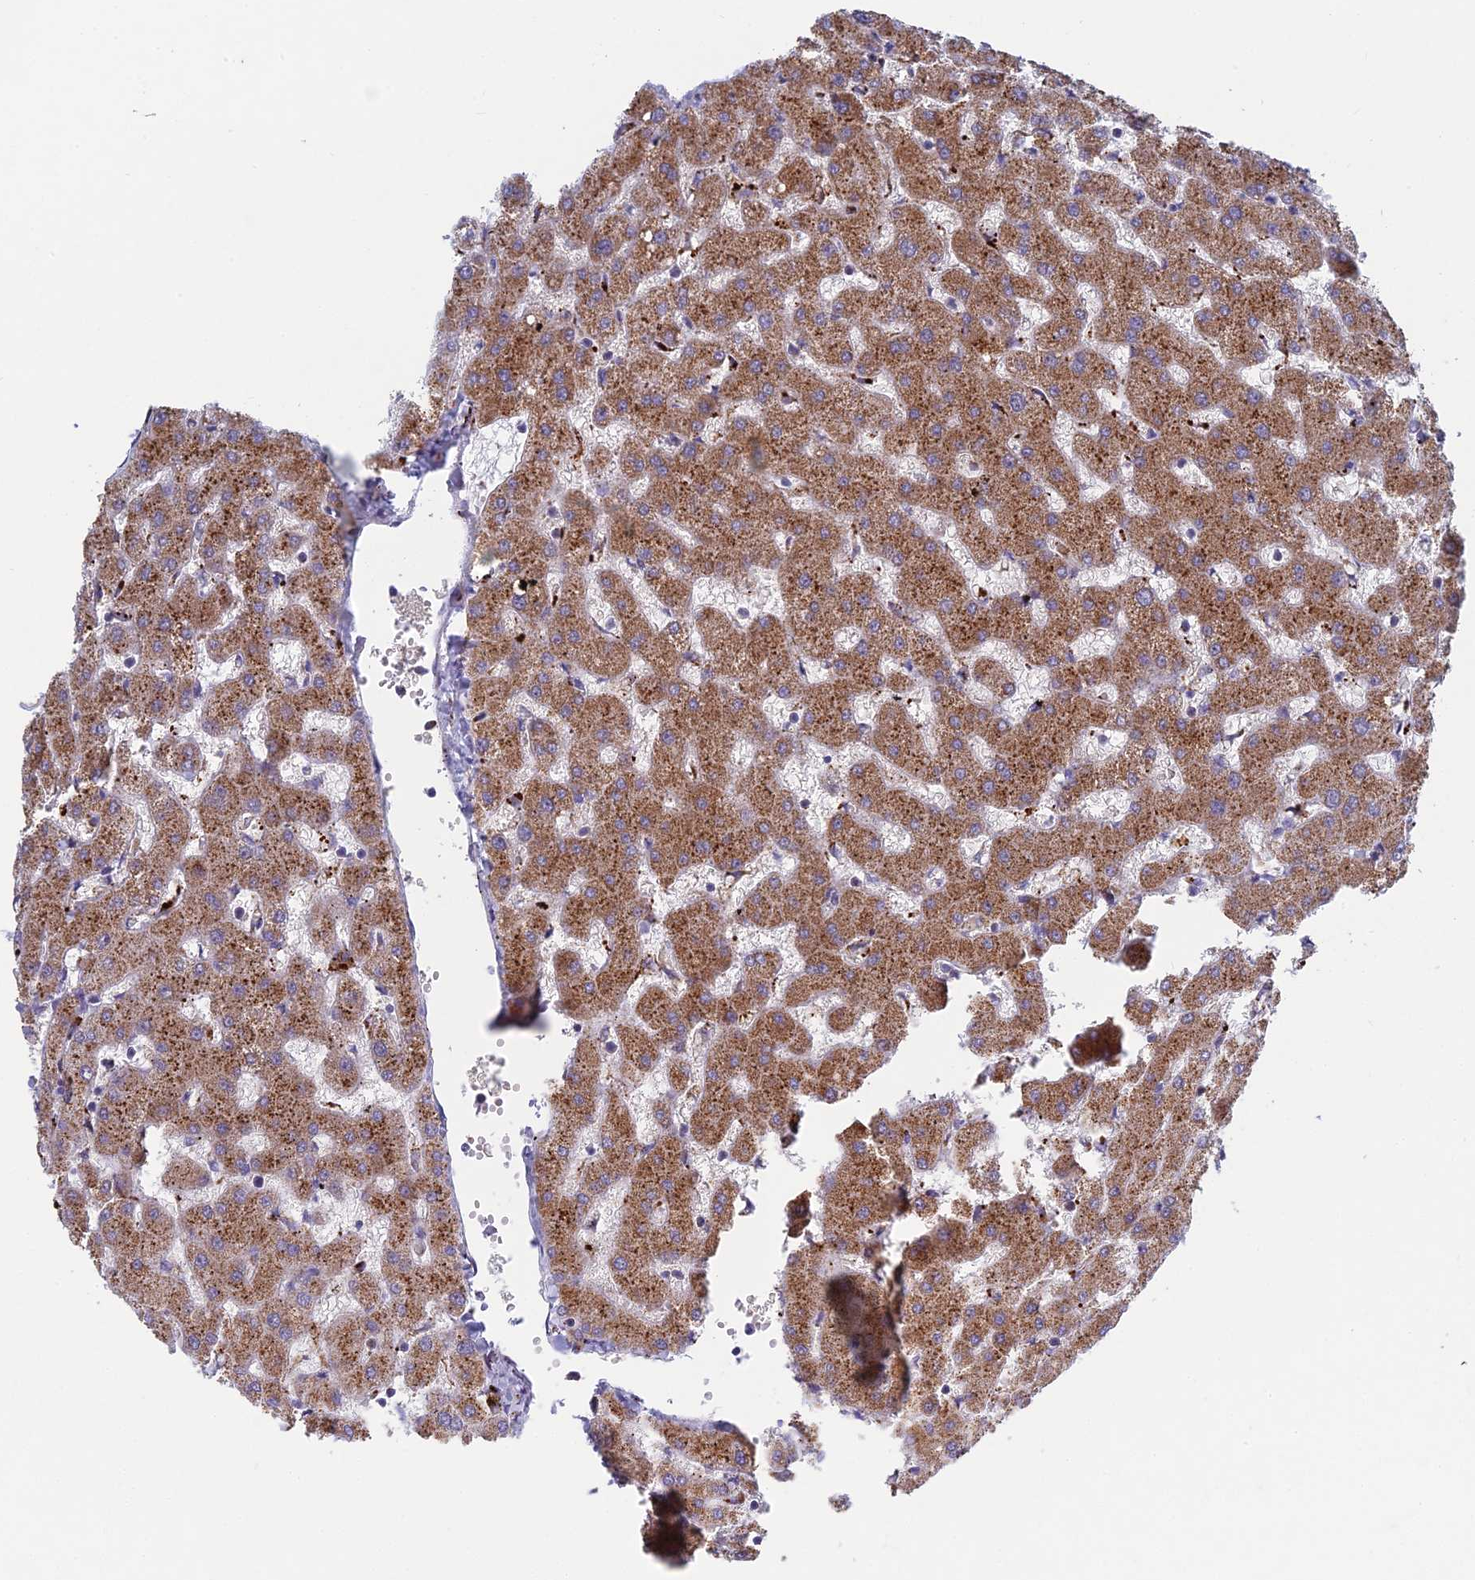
{"staining": {"intensity": "moderate", "quantity": "<25%", "location": "cytoplasmic/membranous"}, "tissue": "liver", "cell_type": "Cholangiocytes", "image_type": "normal", "snomed": [{"axis": "morphology", "description": "Normal tissue, NOS"}, {"axis": "topography", "description": "Liver"}], "caption": "Unremarkable liver was stained to show a protein in brown. There is low levels of moderate cytoplasmic/membranous expression in approximately <25% of cholangiocytes. (Brightfield microscopy of DAB IHC at high magnification).", "gene": "FOXS1", "patient": {"sex": "female", "age": 63}}